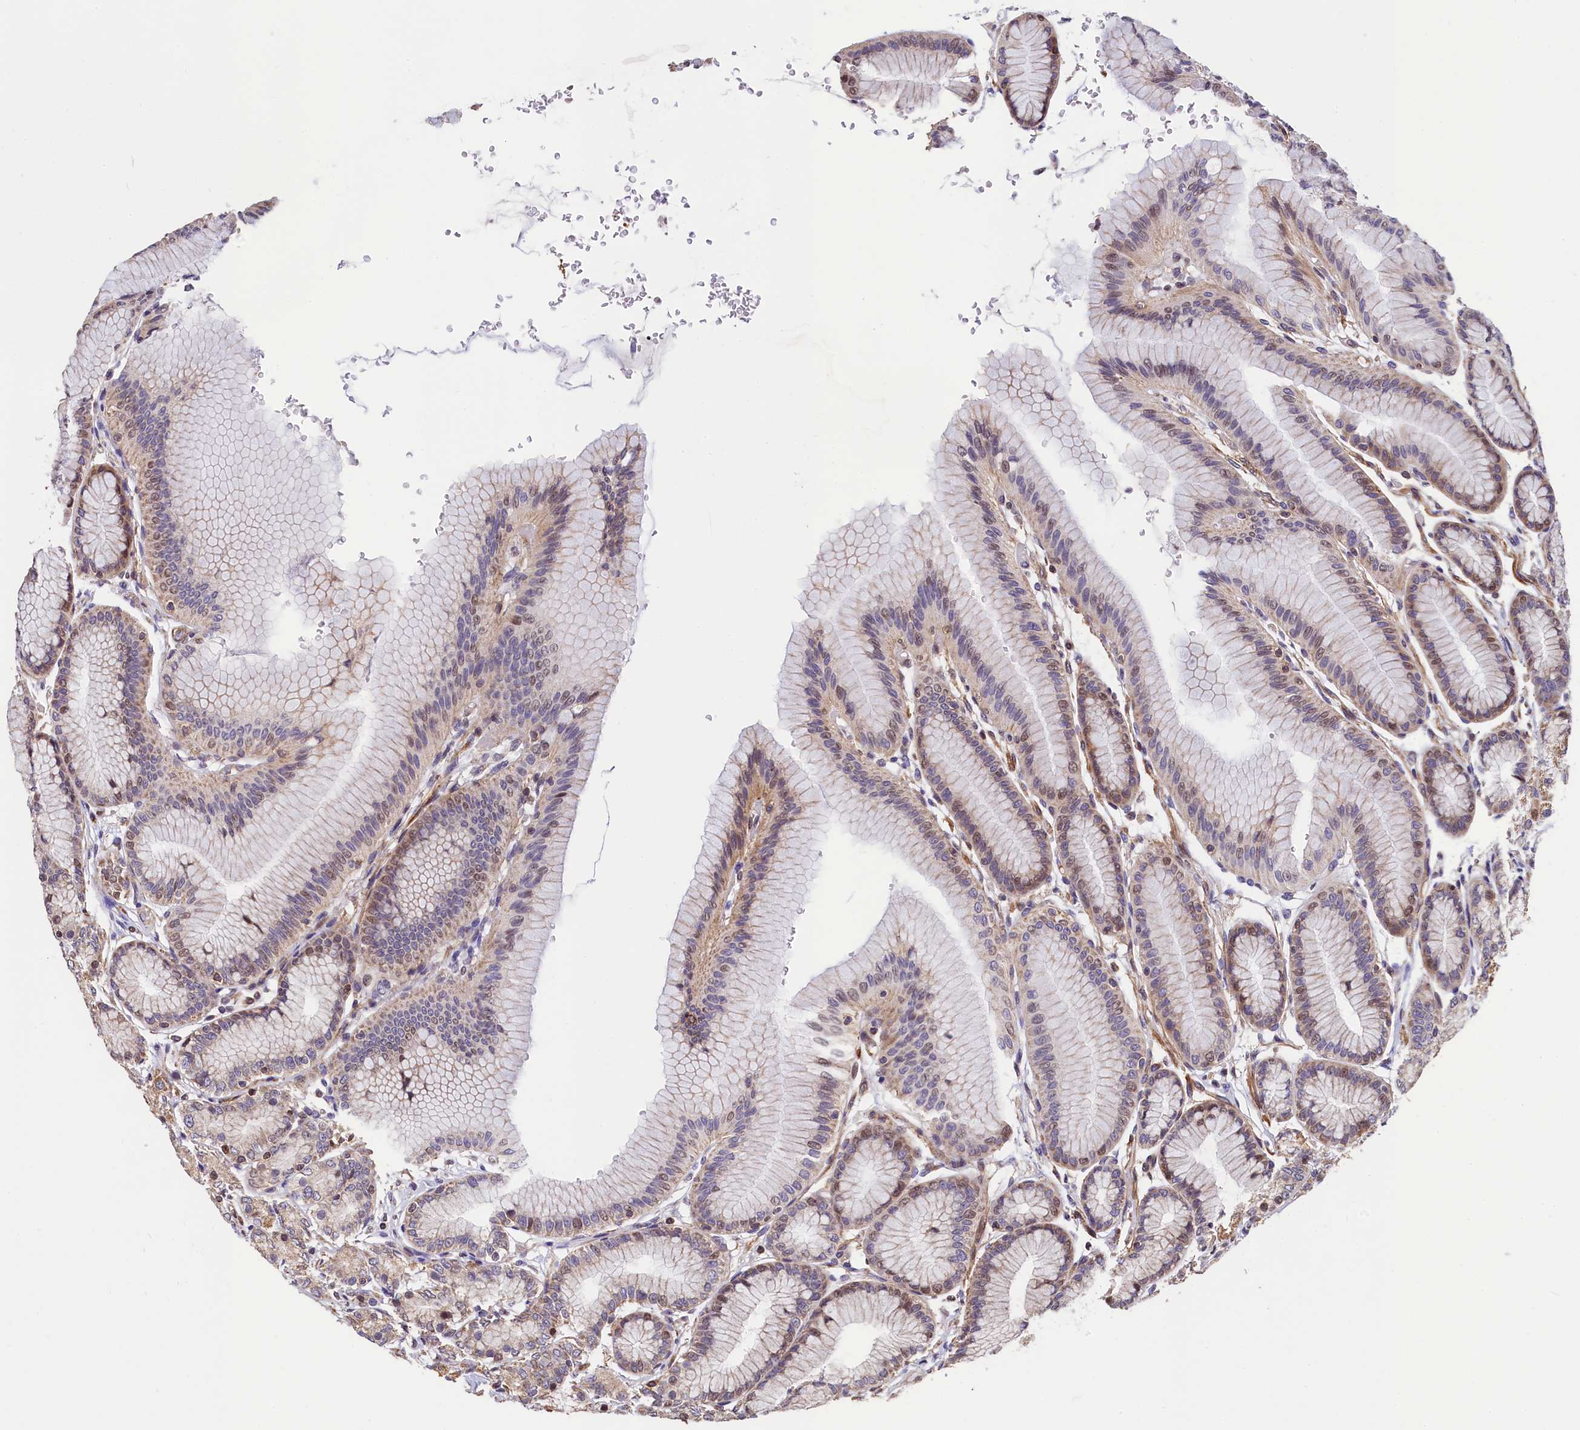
{"staining": {"intensity": "weak", "quantity": "25%-75%", "location": "cytoplasmic/membranous,nuclear"}, "tissue": "stomach", "cell_type": "Glandular cells", "image_type": "normal", "snomed": [{"axis": "morphology", "description": "Normal tissue, NOS"}, {"axis": "morphology", "description": "Adenocarcinoma, NOS"}, {"axis": "morphology", "description": "Adenocarcinoma, High grade"}, {"axis": "topography", "description": "Stomach, upper"}, {"axis": "topography", "description": "Stomach"}], "caption": "A micrograph of stomach stained for a protein demonstrates weak cytoplasmic/membranous,nuclear brown staining in glandular cells. (DAB = brown stain, brightfield microscopy at high magnification).", "gene": "ZNF2", "patient": {"sex": "female", "age": 65}}